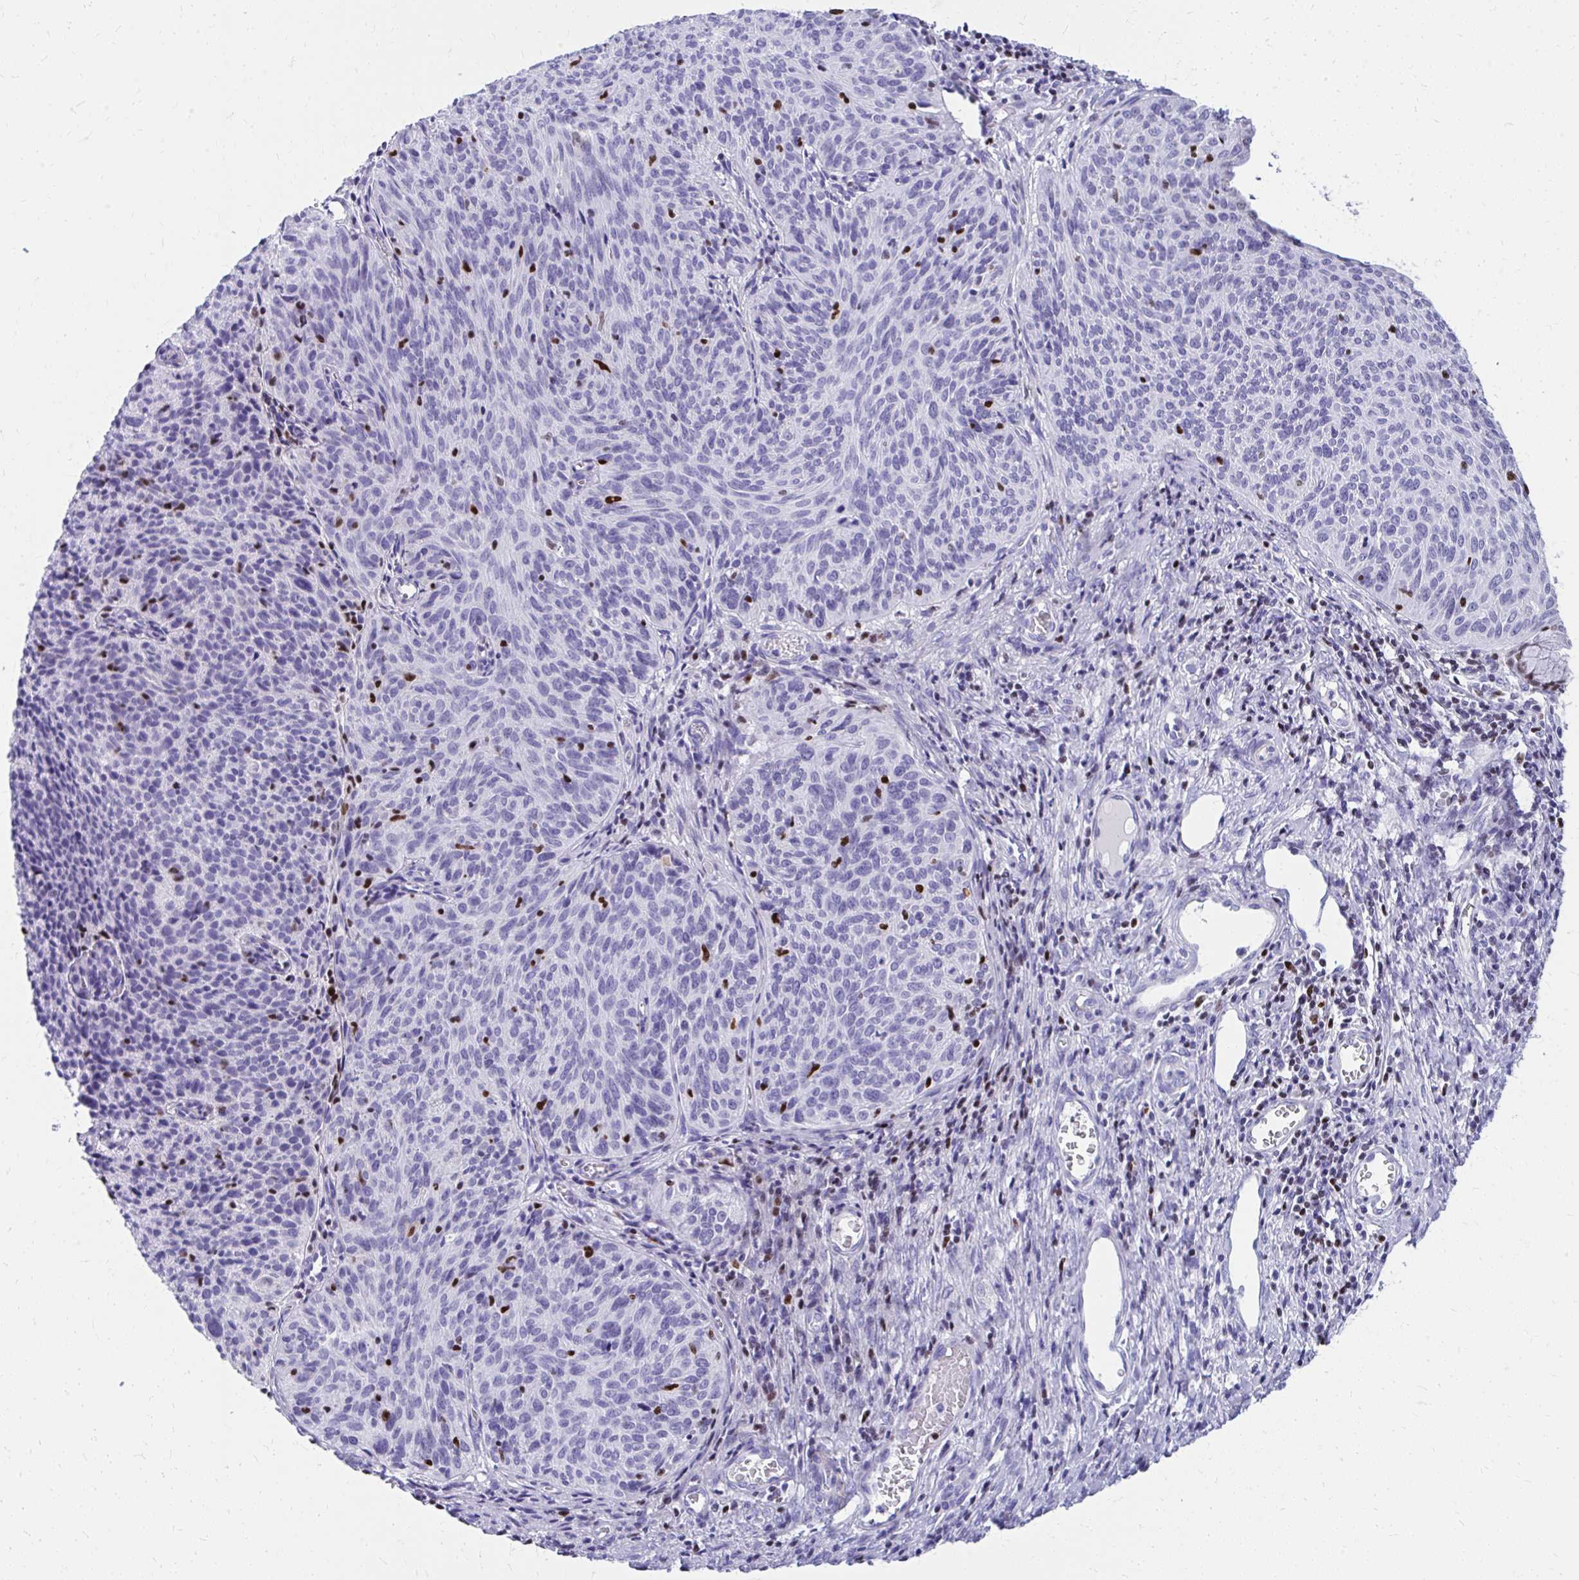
{"staining": {"intensity": "negative", "quantity": "none", "location": "none"}, "tissue": "cervical cancer", "cell_type": "Tumor cells", "image_type": "cancer", "snomed": [{"axis": "morphology", "description": "Squamous cell carcinoma, NOS"}, {"axis": "topography", "description": "Cervix"}], "caption": "This is an IHC histopathology image of cervical squamous cell carcinoma. There is no expression in tumor cells.", "gene": "RUNX3", "patient": {"sex": "female", "age": 49}}